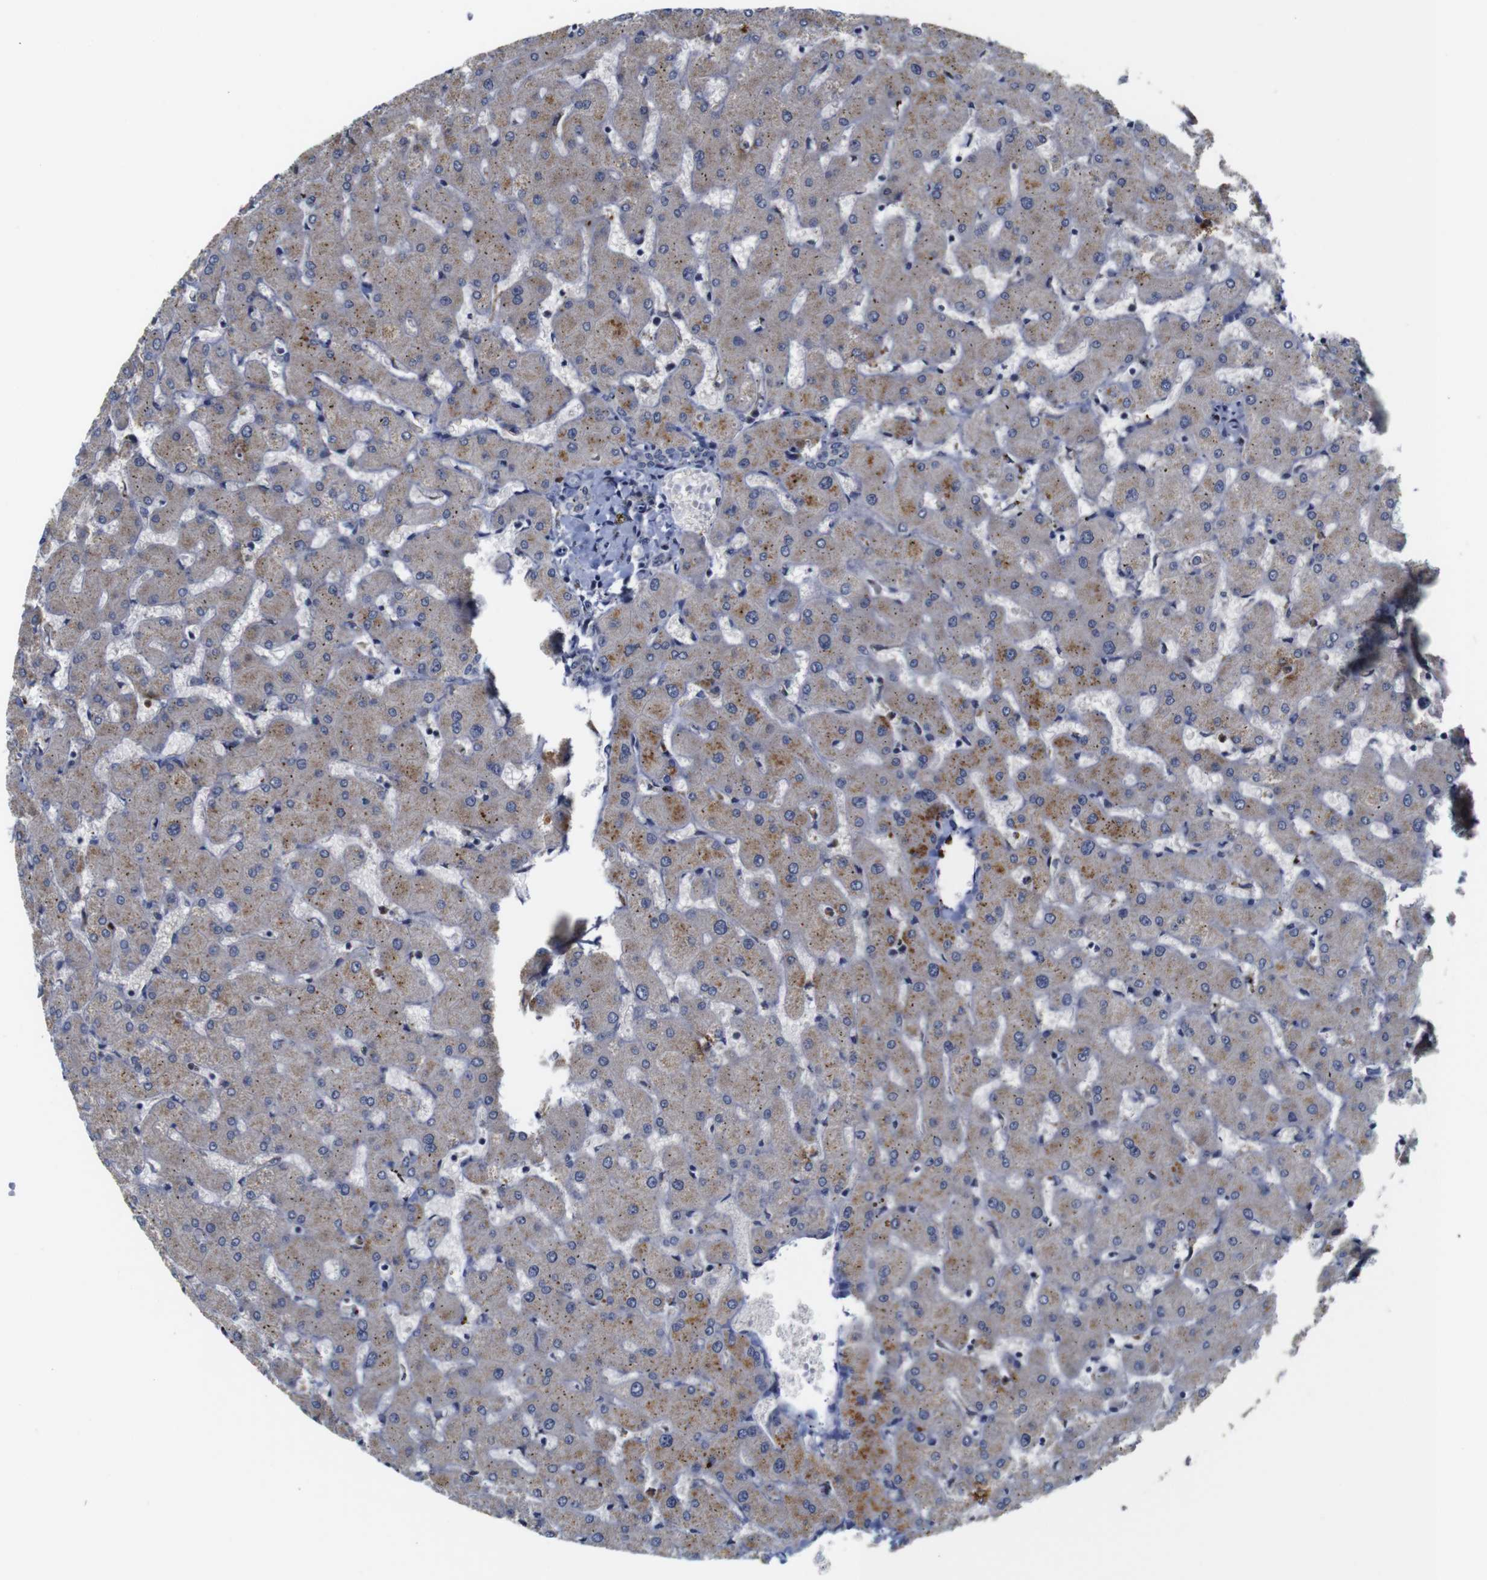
{"staining": {"intensity": "negative", "quantity": "none", "location": "none"}, "tissue": "liver", "cell_type": "Cholangiocytes", "image_type": "normal", "snomed": [{"axis": "morphology", "description": "Normal tissue, NOS"}, {"axis": "topography", "description": "Liver"}], "caption": "This is an IHC photomicrograph of unremarkable human liver. There is no positivity in cholangiocytes.", "gene": "NTRK3", "patient": {"sex": "female", "age": 63}}